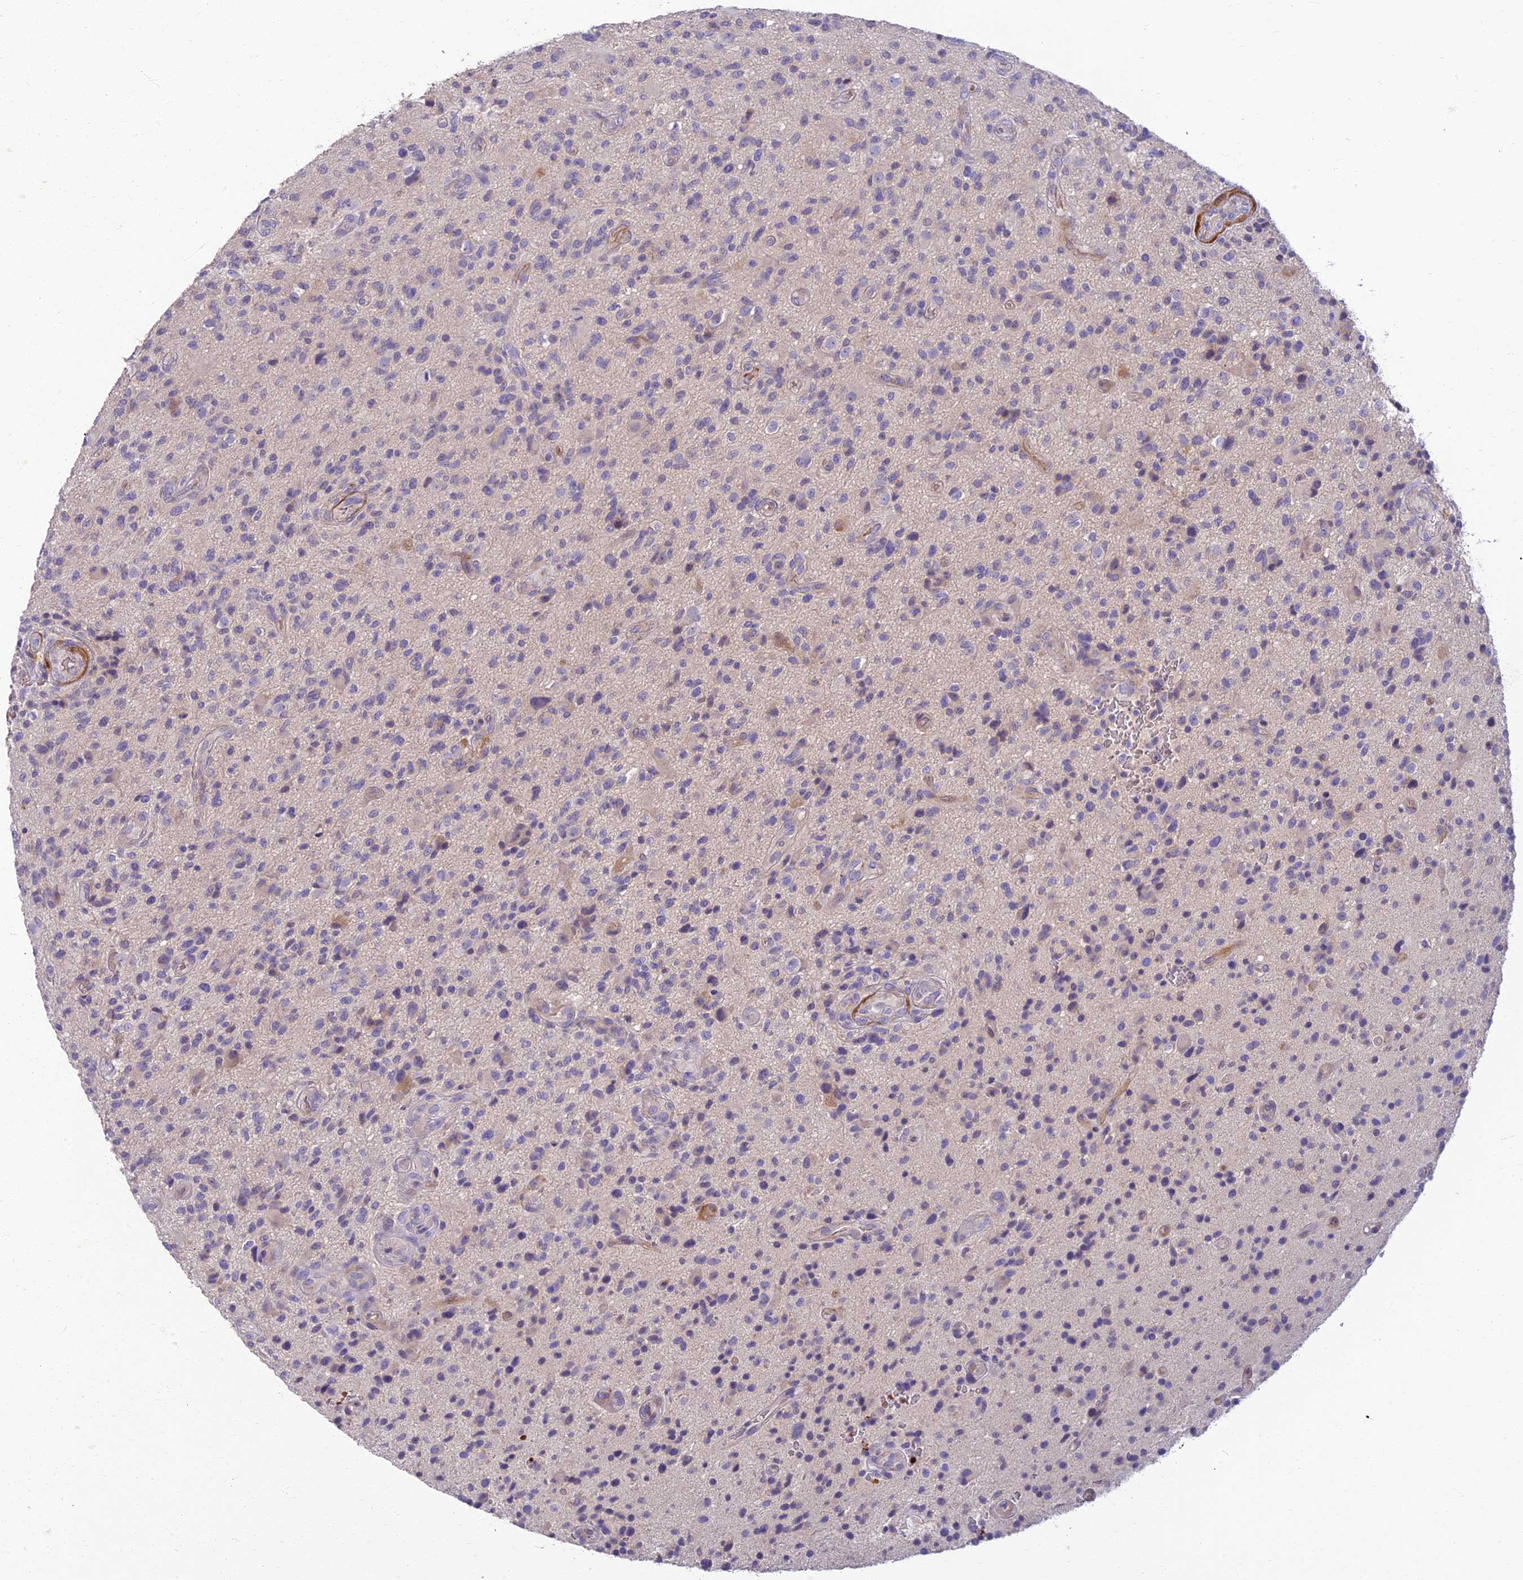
{"staining": {"intensity": "negative", "quantity": "none", "location": "none"}, "tissue": "glioma", "cell_type": "Tumor cells", "image_type": "cancer", "snomed": [{"axis": "morphology", "description": "Glioma, malignant, High grade"}, {"axis": "topography", "description": "Brain"}], "caption": "Tumor cells are negative for brown protein staining in glioma.", "gene": "CLIP4", "patient": {"sex": "male", "age": 47}}